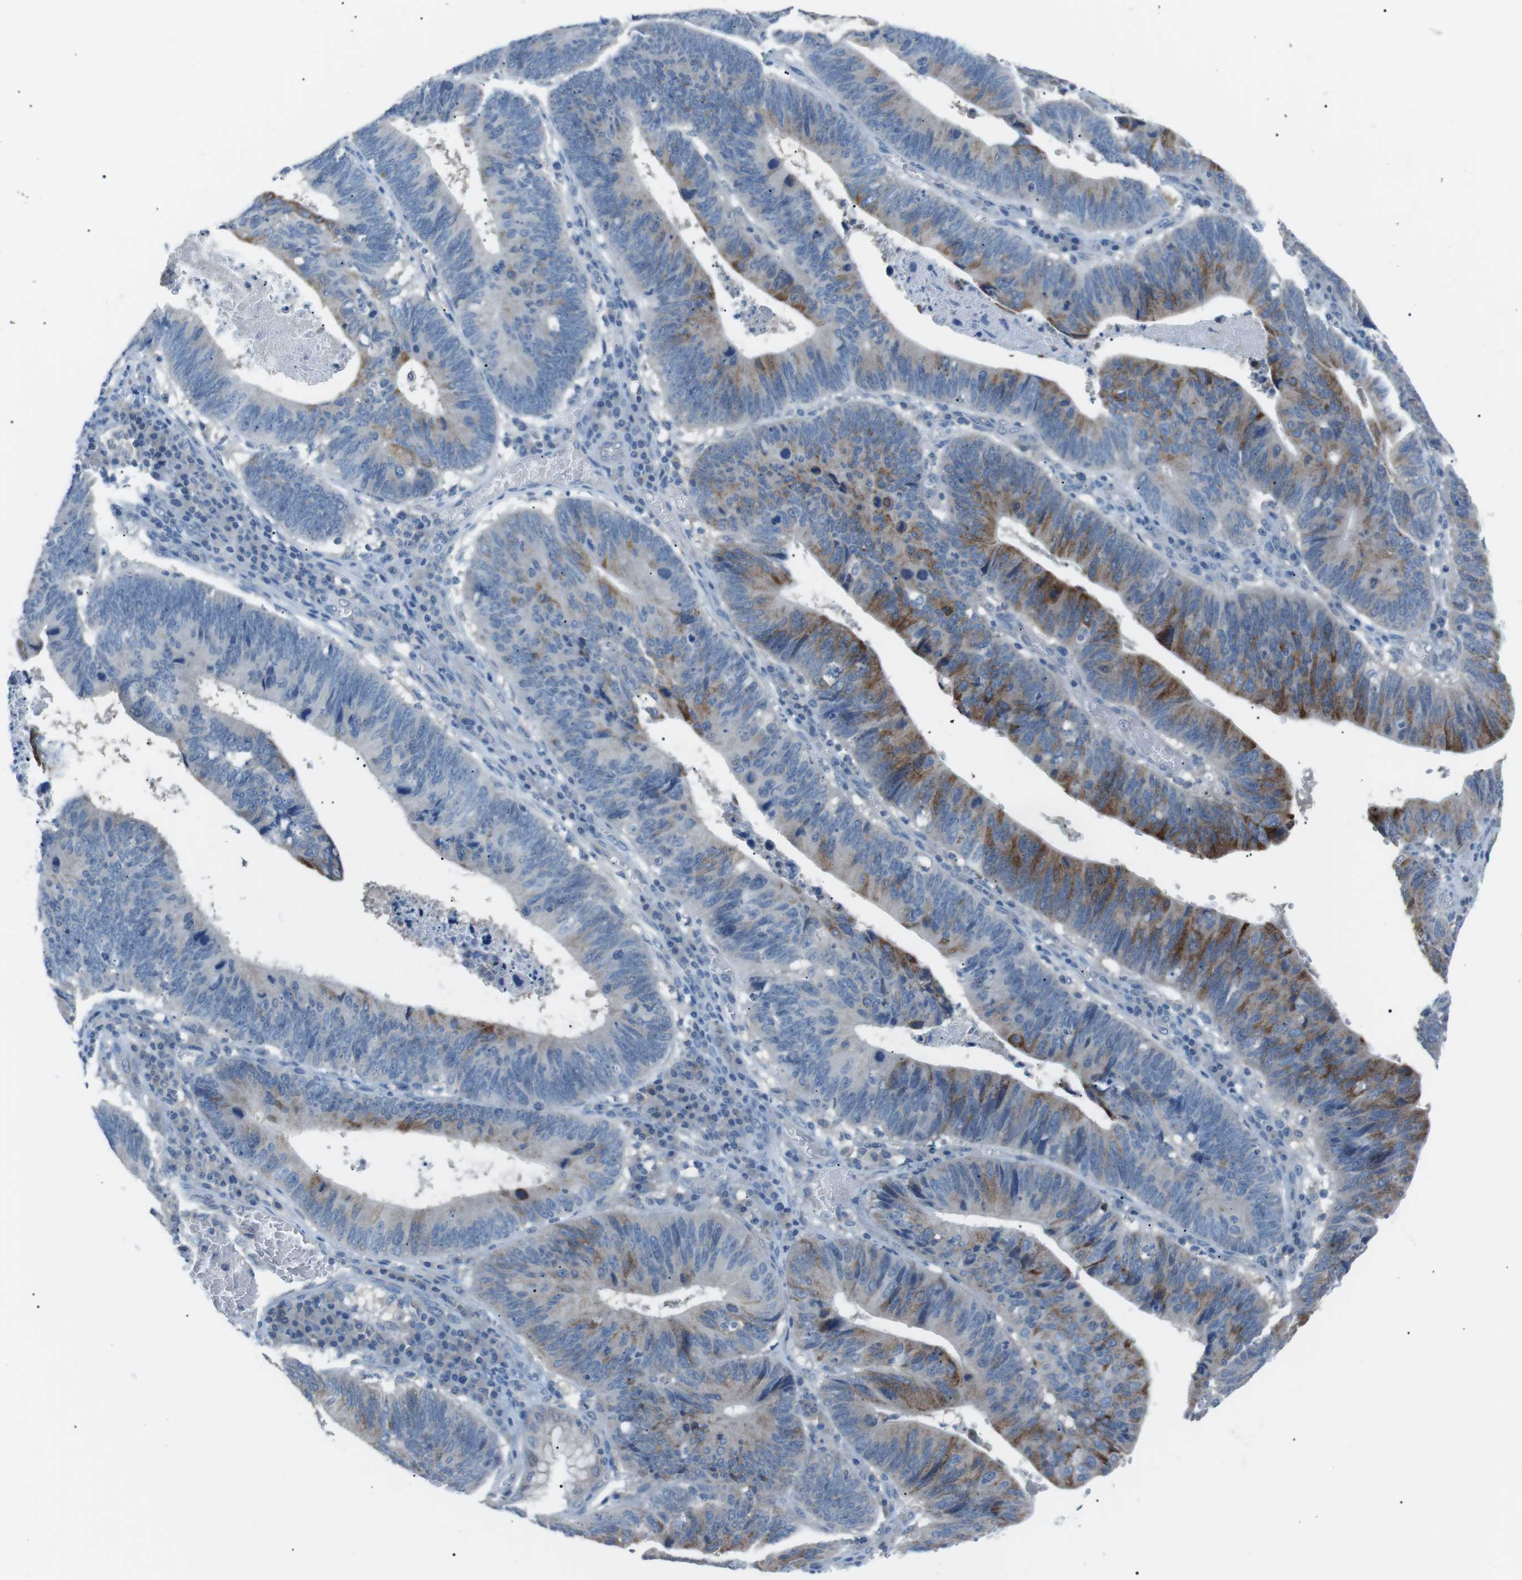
{"staining": {"intensity": "moderate", "quantity": "<25%", "location": "cytoplasmic/membranous"}, "tissue": "stomach cancer", "cell_type": "Tumor cells", "image_type": "cancer", "snomed": [{"axis": "morphology", "description": "Adenocarcinoma, NOS"}, {"axis": "topography", "description": "Stomach"}], "caption": "This is a photomicrograph of immunohistochemistry (IHC) staining of adenocarcinoma (stomach), which shows moderate expression in the cytoplasmic/membranous of tumor cells.", "gene": "CDH26", "patient": {"sex": "male", "age": 59}}